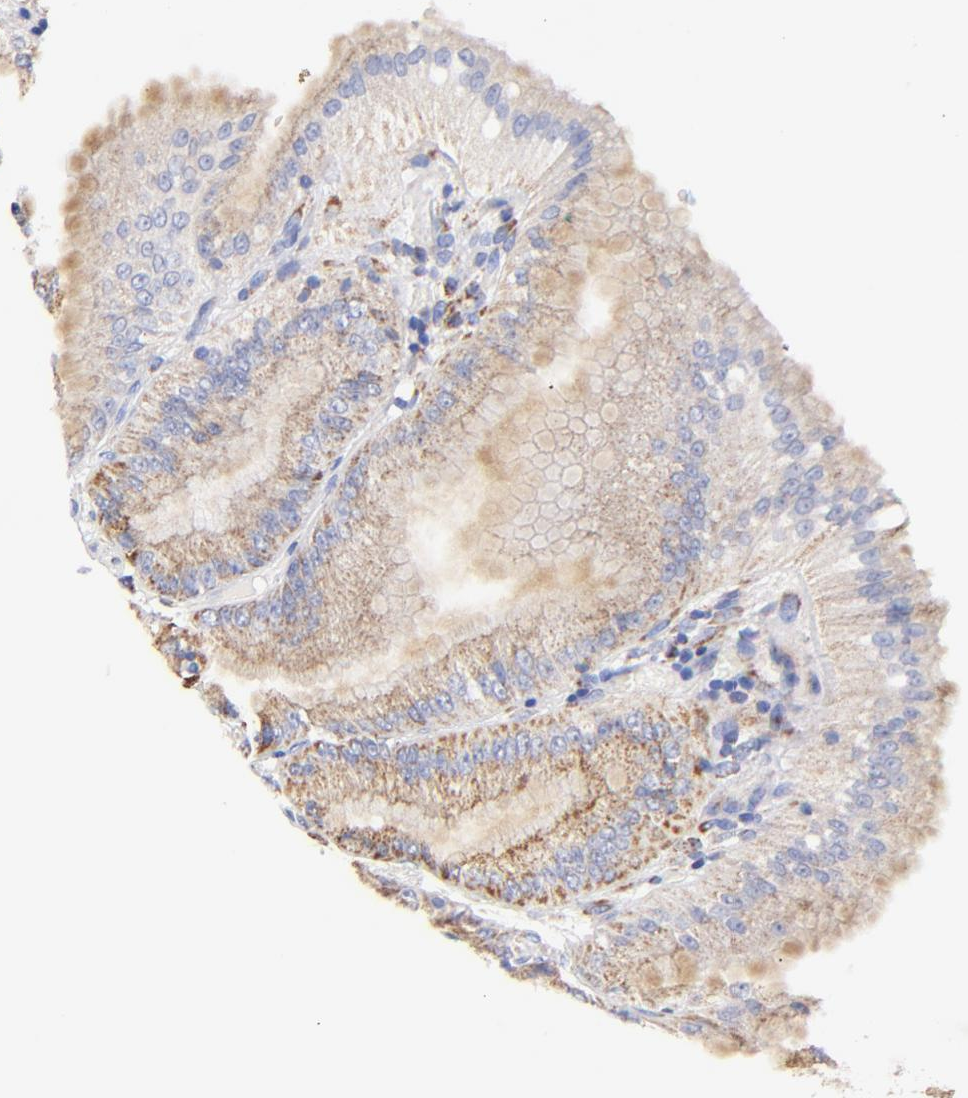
{"staining": {"intensity": "moderate", "quantity": "25%-75%", "location": "cytoplasmic/membranous"}, "tissue": "stomach", "cell_type": "Glandular cells", "image_type": "normal", "snomed": [{"axis": "morphology", "description": "Normal tissue, NOS"}, {"axis": "topography", "description": "Stomach, lower"}], "caption": "IHC (DAB (3,3'-diaminobenzidine)) staining of benign human stomach exhibits moderate cytoplasmic/membranous protein staining in approximately 25%-75% of glandular cells.", "gene": "ATP5F1D", "patient": {"sex": "male", "age": 71}}